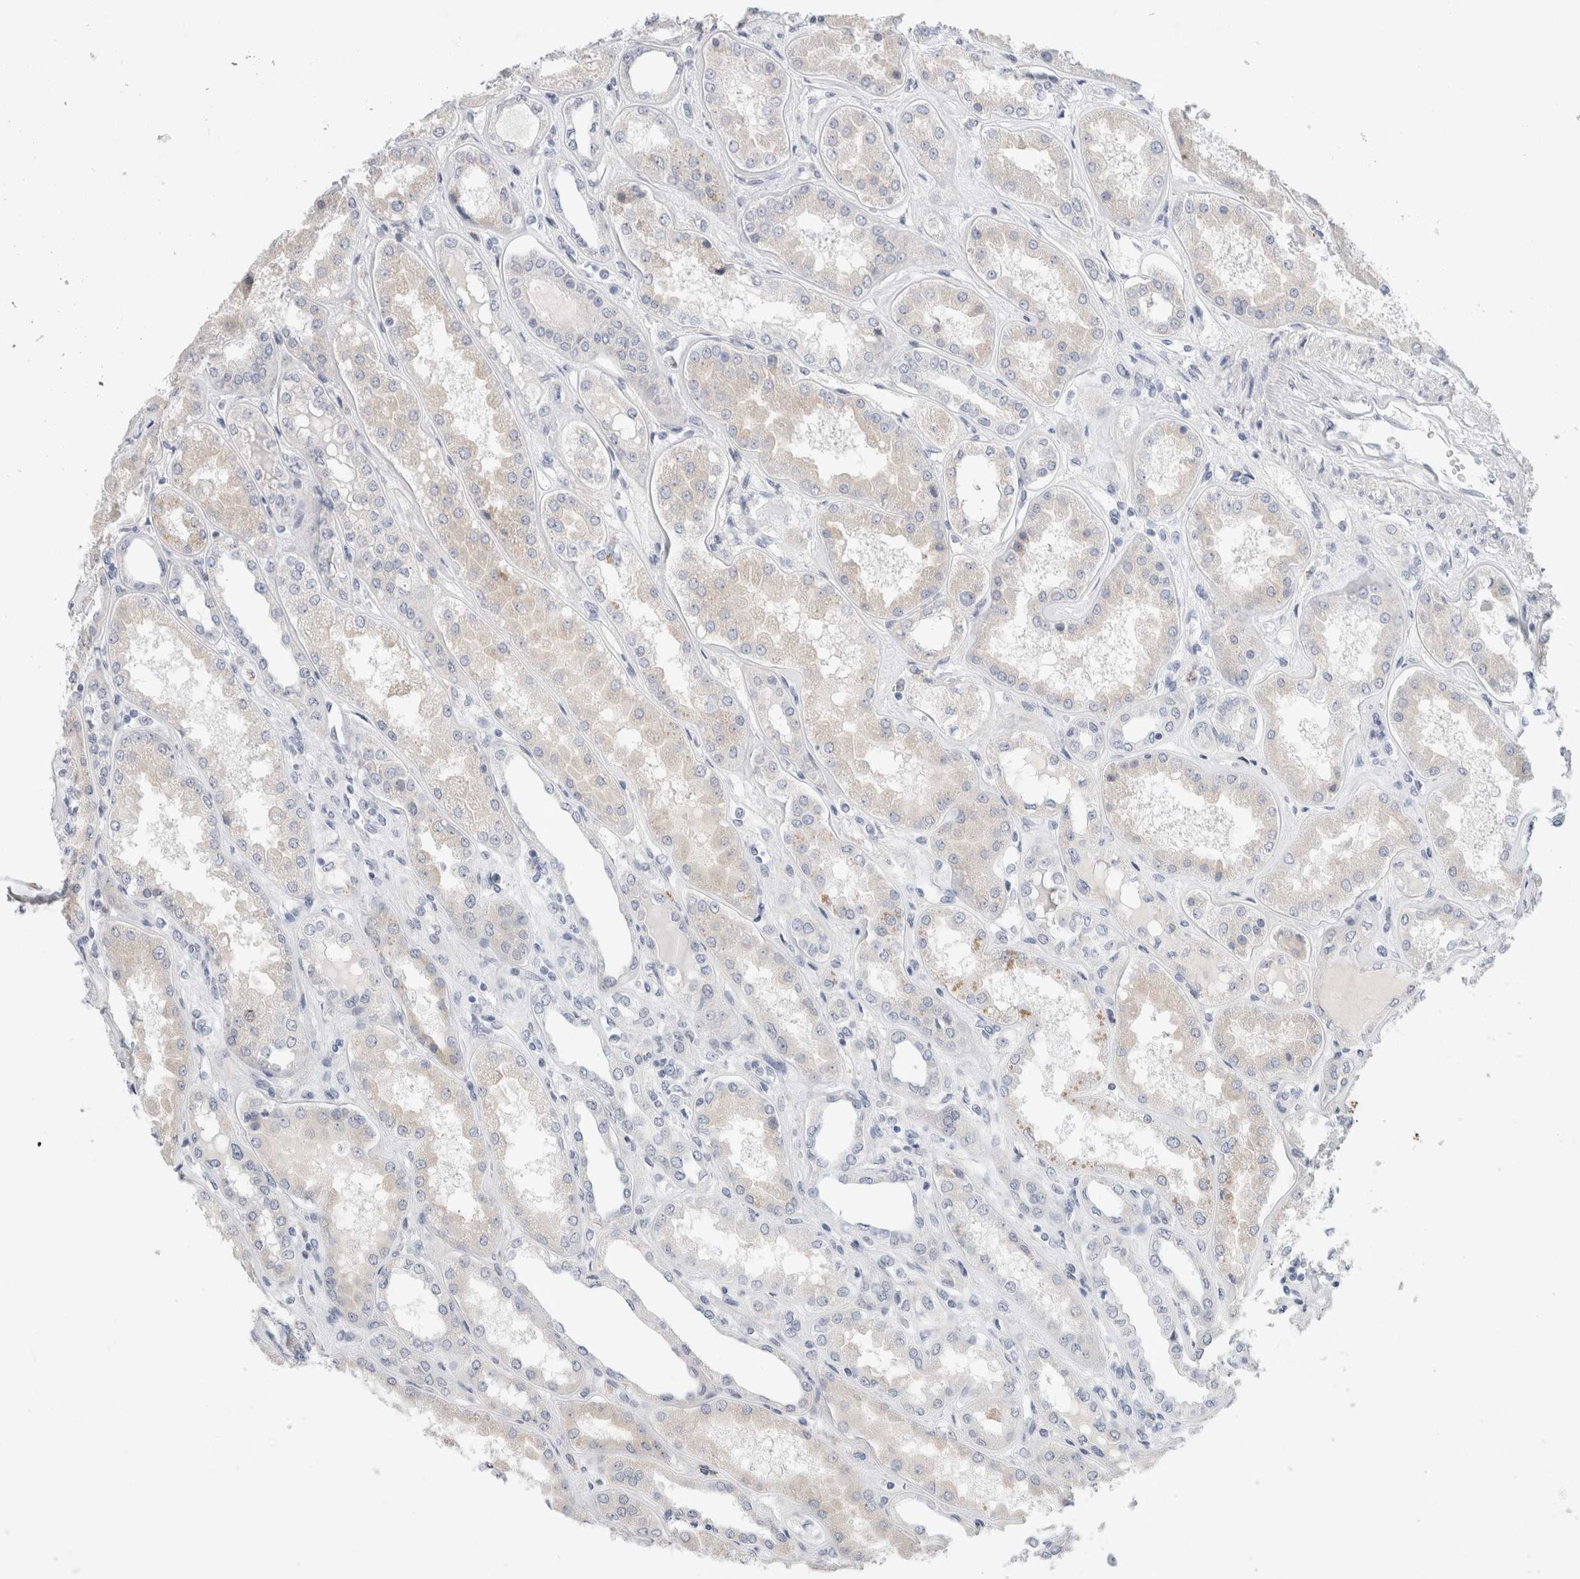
{"staining": {"intensity": "weak", "quantity": "<25%", "location": "nuclear"}, "tissue": "kidney", "cell_type": "Cells in glomeruli", "image_type": "normal", "snomed": [{"axis": "morphology", "description": "Normal tissue, NOS"}, {"axis": "topography", "description": "Kidney"}], "caption": "Human kidney stained for a protein using immunohistochemistry exhibits no expression in cells in glomeruli.", "gene": "KNL1", "patient": {"sex": "female", "age": 56}}